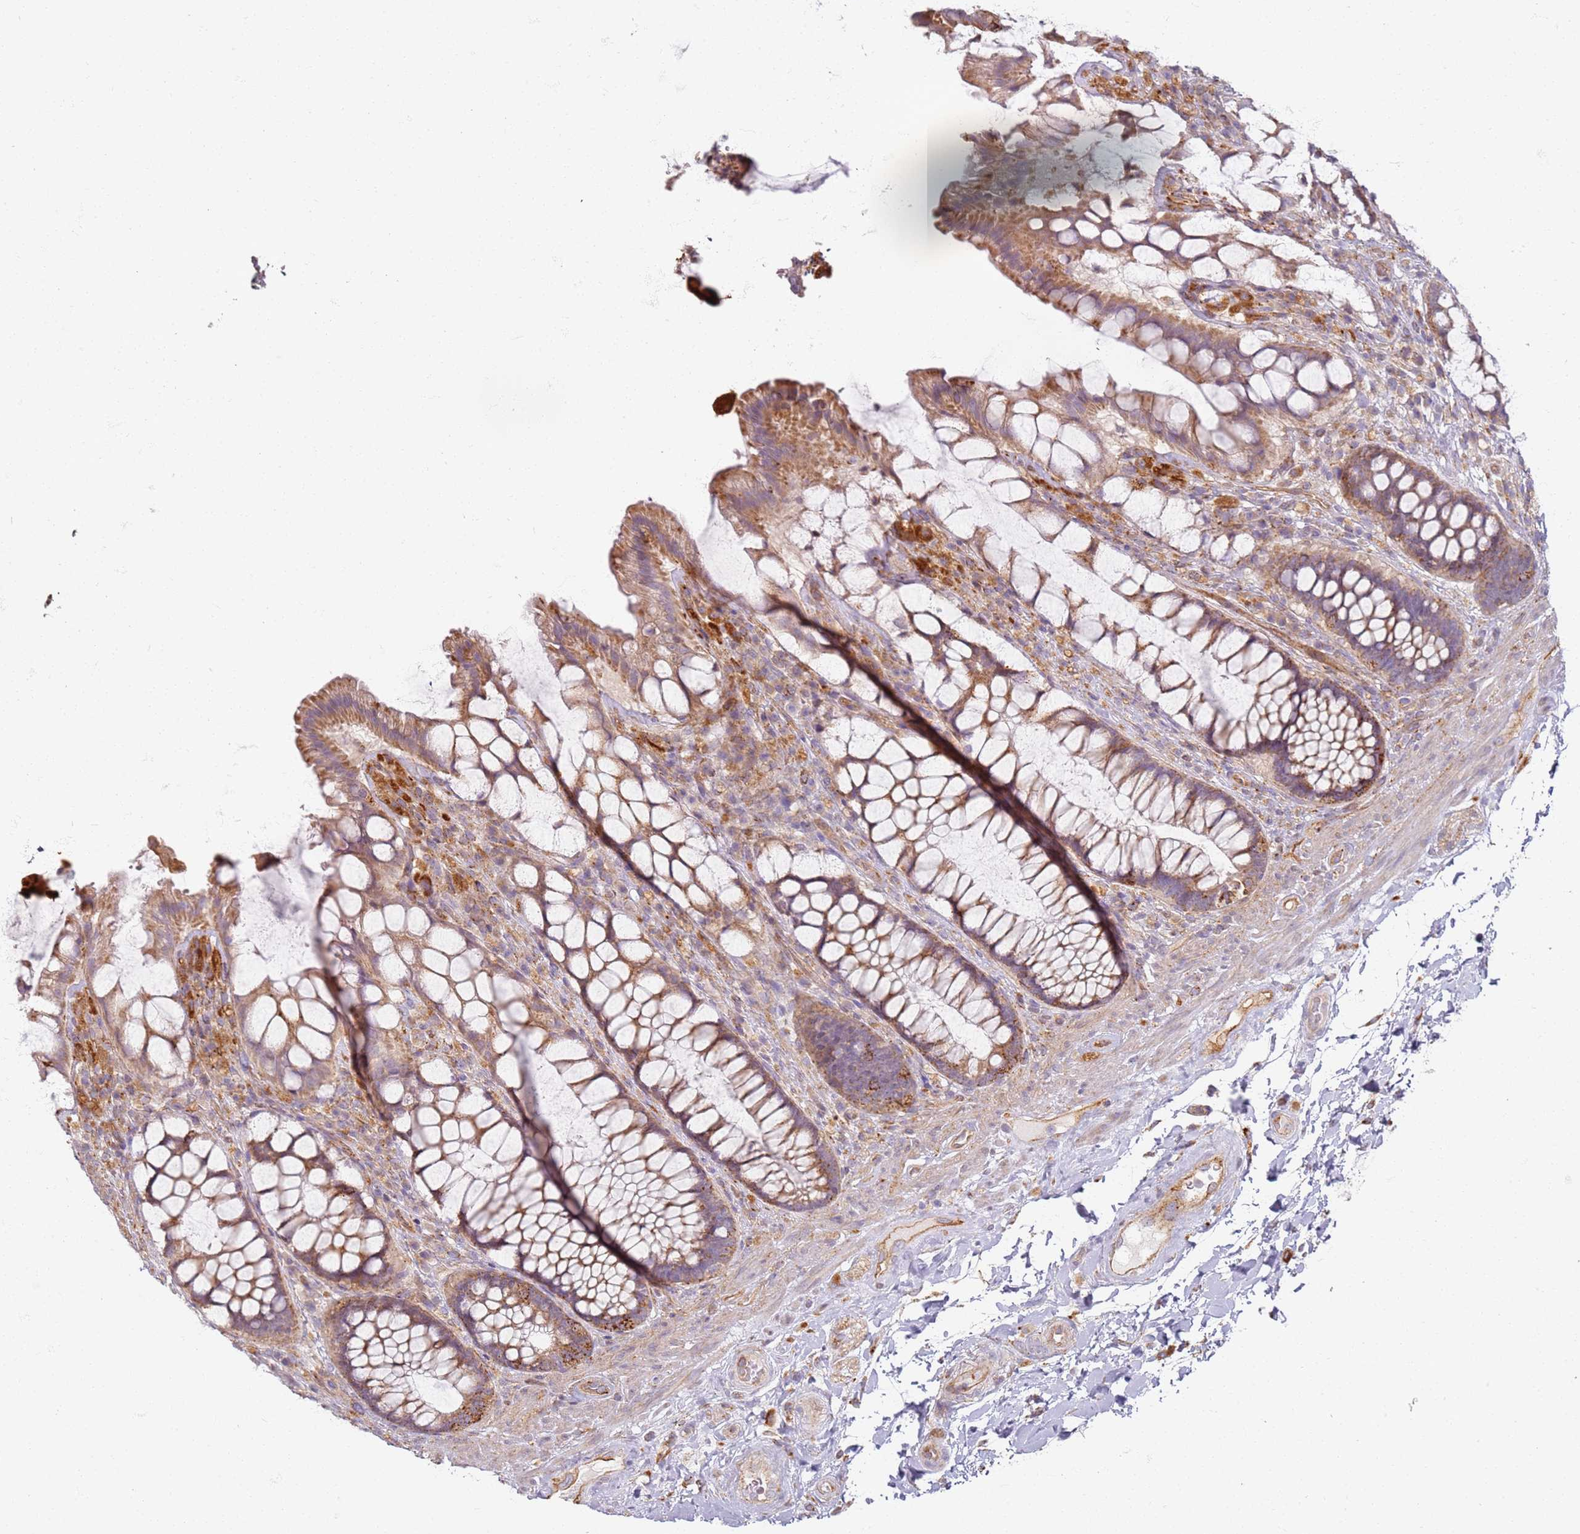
{"staining": {"intensity": "moderate", "quantity": ">75%", "location": "cytoplasmic/membranous"}, "tissue": "rectum", "cell_type": "Glandular cells", "image_type": "normal", "snomed": [{"axis": "morphology", "description": "Normal tissue, NOS"}, {"axis": "topography", "description": "Rectum"}], "caption": "Protein staining shows moderate cytoplasmic/membranous staining in about >75% of glandular cells in unremarkable rectum.", "gene": "PROKR2", "patient": {"sex": "female", "age": 58}}